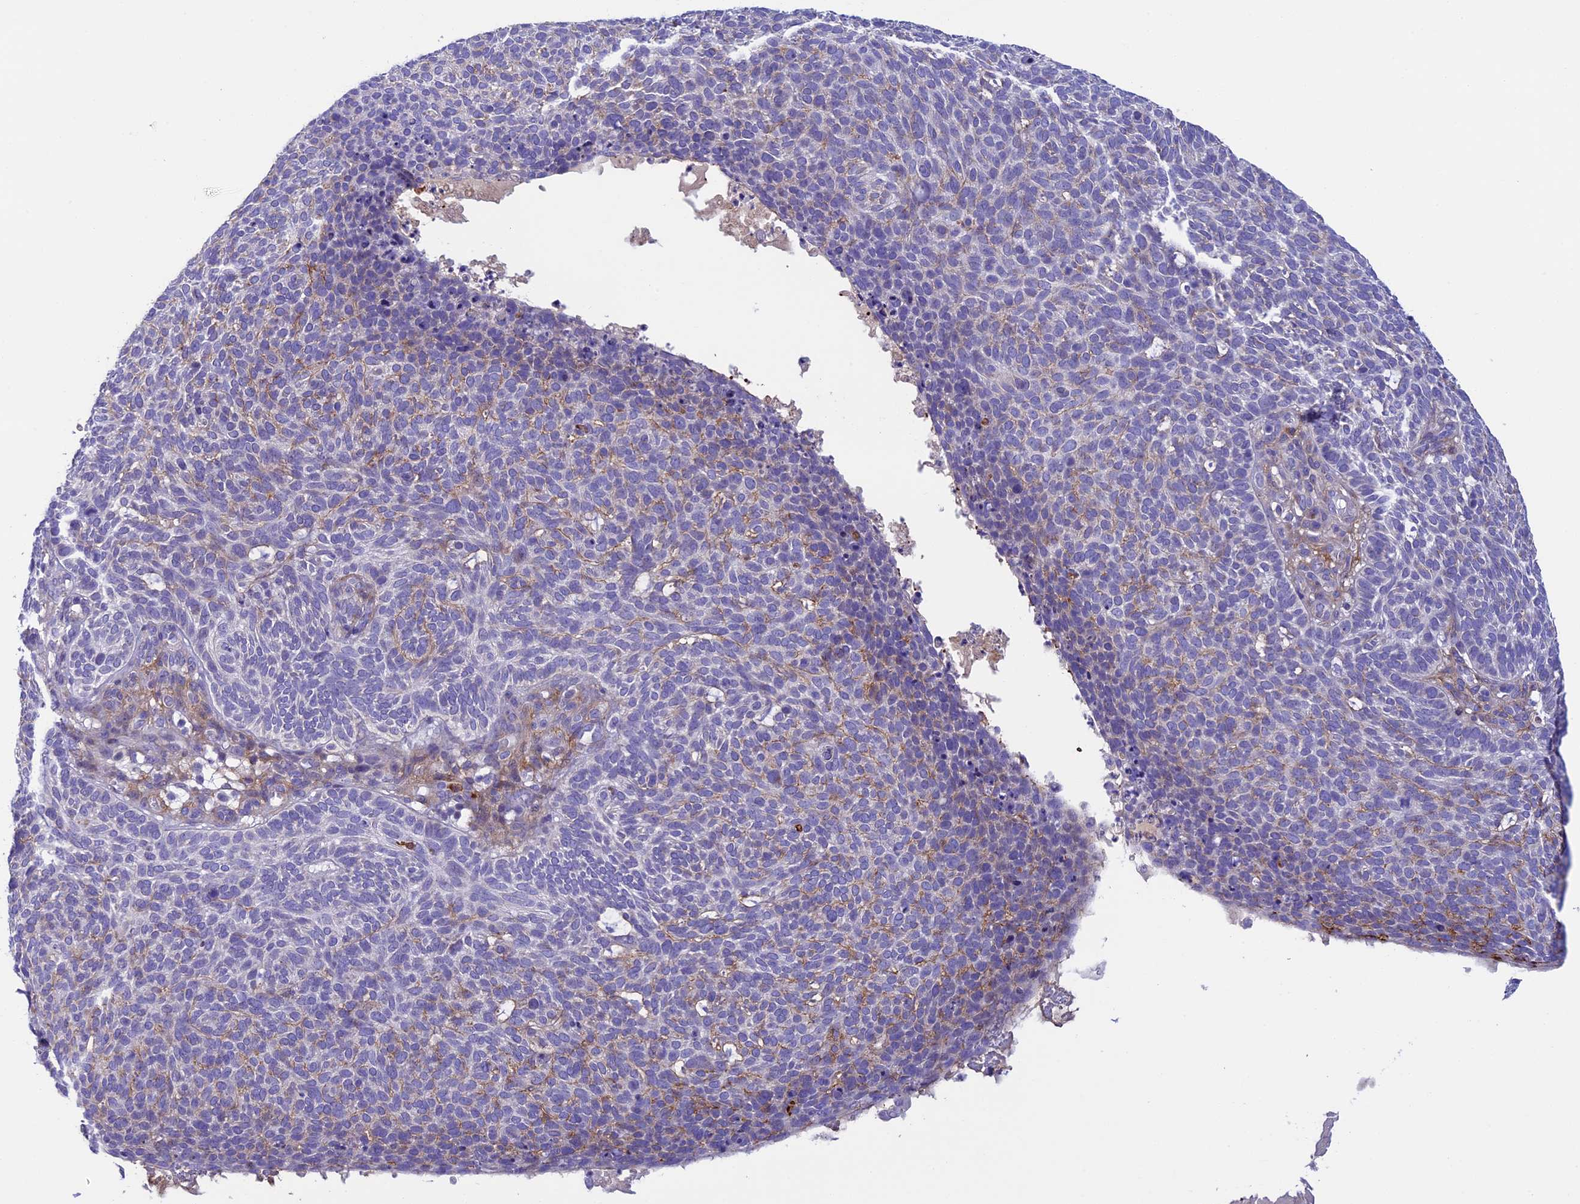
{"staining": {"intensity": "weak", "quantity": "<25%", "location": "cytoplasmic/membranous"}, "tissue": "skin cancer", "cell_type": "Tumor cells", "image_type": "cancer", "snomed": [{"axis": "morphology", "description": "Squamous cell carcinoma, NOS"}, {"axis": "topography", "description": "Skin"}], "caption": "IHC of skin cancer demonstrates no positivity in tumor cells. Brightfield microscopy of immunohistochemistry (IHC) stained with DAB (brown) and hematoxylin (blue), captured at high magnification.", "gene": "LOXL1", "patient": {"sex": "female", "age": 90}}